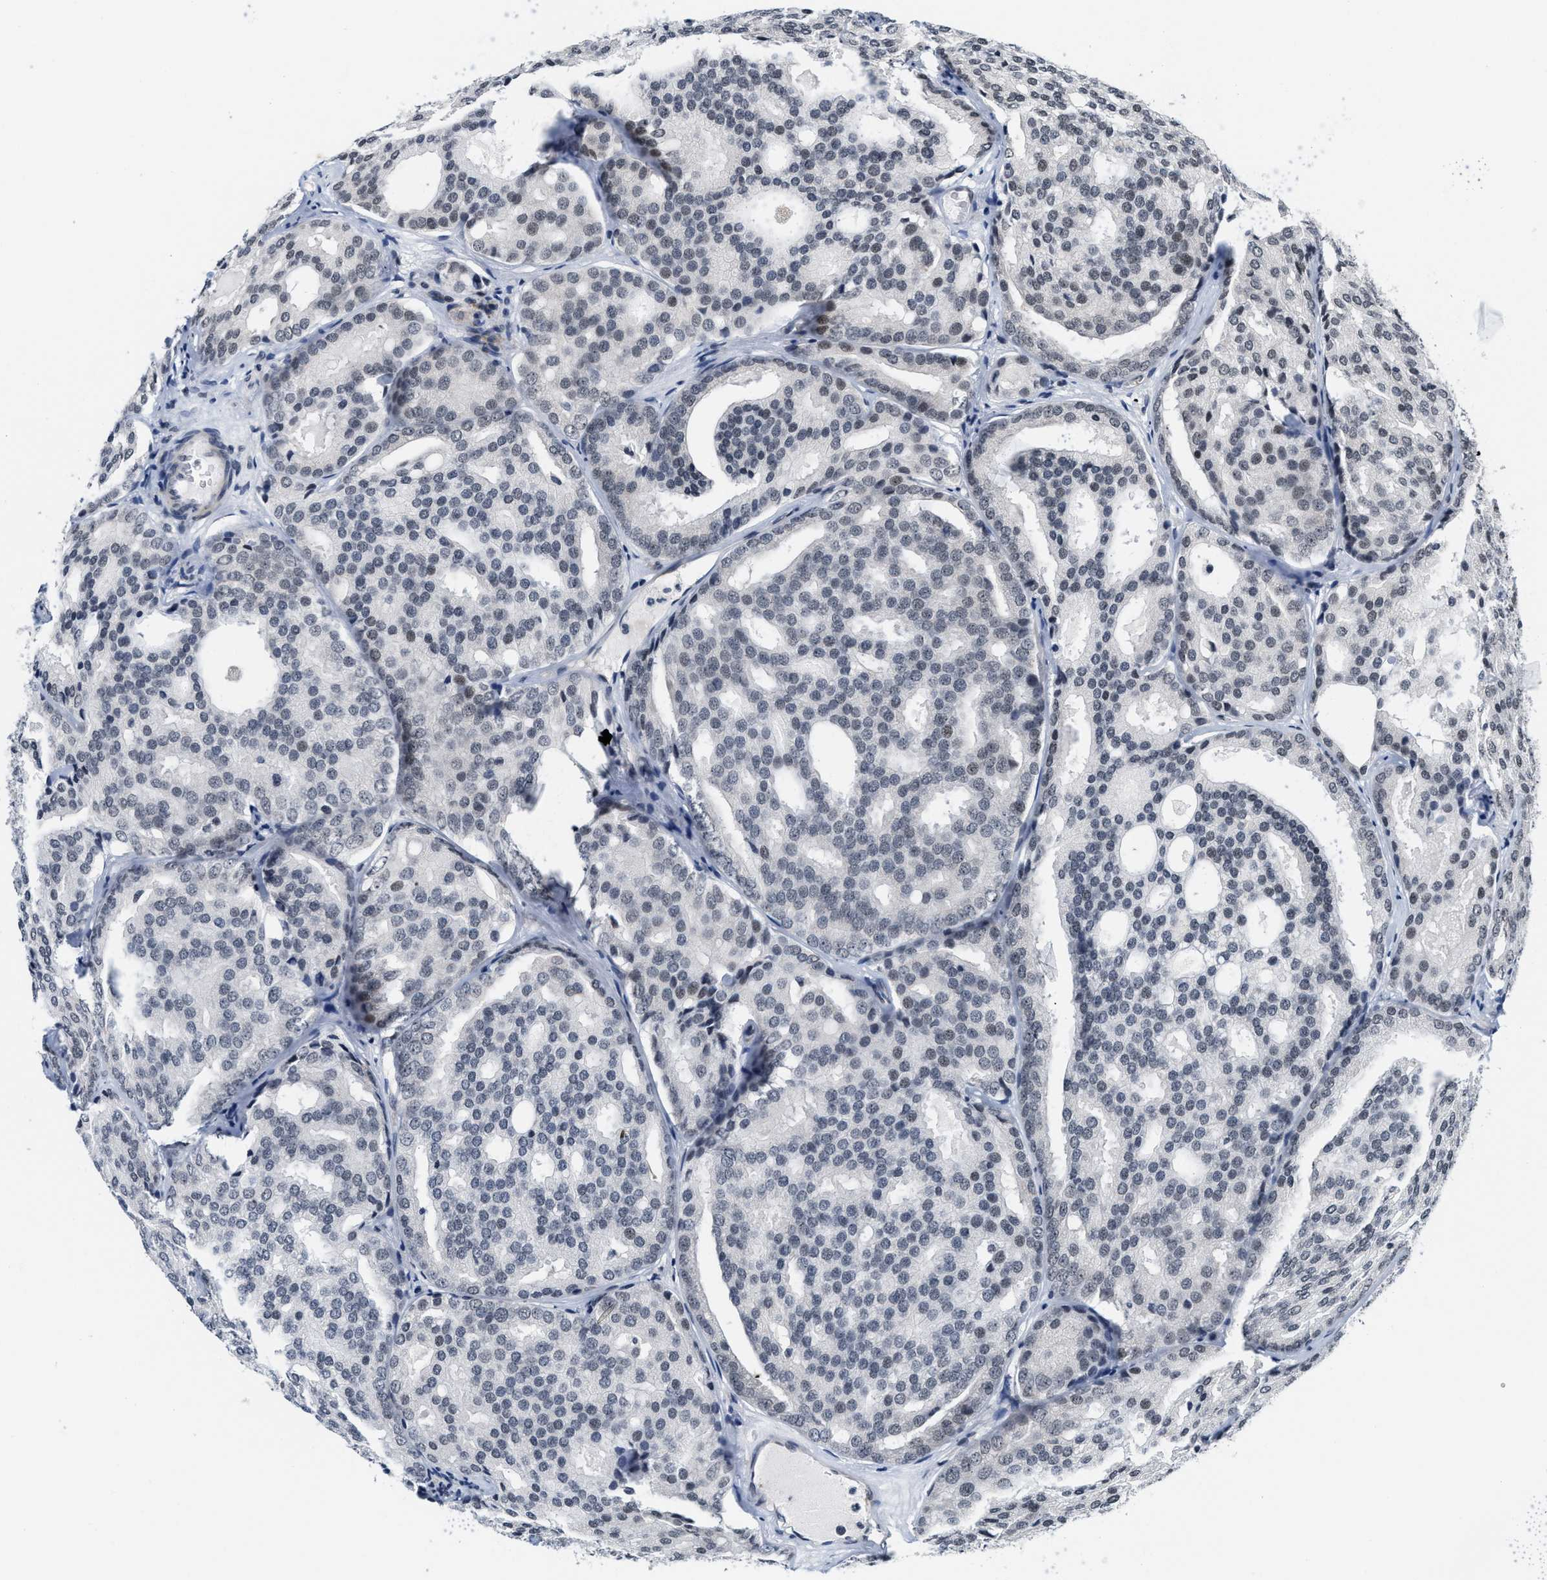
{"staining": {"intensity": "weak", "quantity": "<25%", "location": "nuclear"}, "tissue": "prostate cancer", "cell_type": "Tumor cells", "image_type": "cancer", "snomed": [{"axis": "morphology", "description": "Adenocarcinoma, High grade"}, {"axis": "topography", "description": "Prostate"}], "caption": "Micrograph shows no significant protein expression in tumor cells of prostate high-grade adenocarcinoma. (DAB (3,3'-diaminobenzidine) immunohistochemistry (IHC) with hematoxylin counter stain).", "gene": "ANKRD6", "patient": {"sex": "male", "age": 64}}